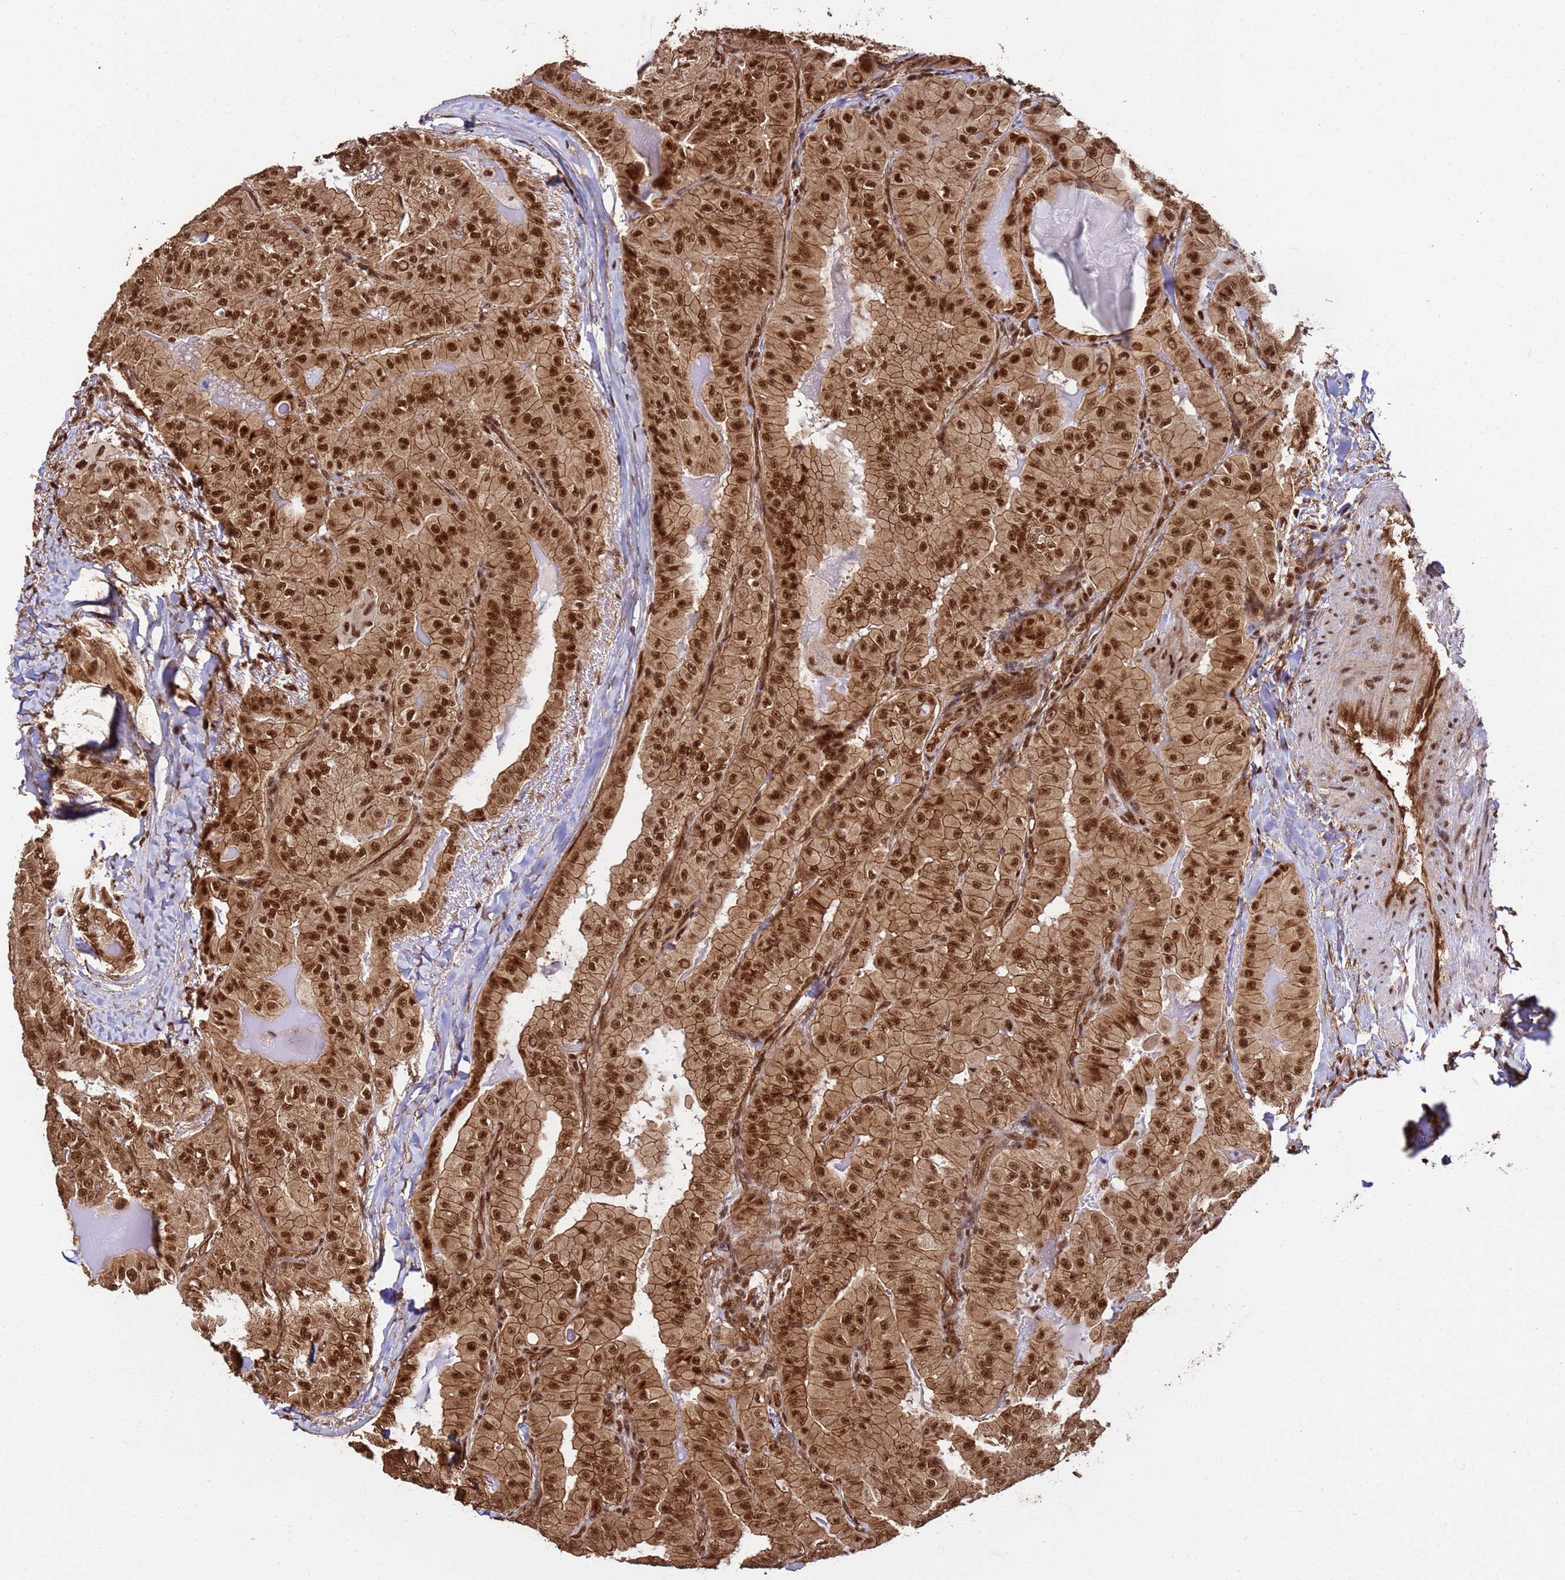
{"staining": {"intensity": "strong", "quantity": ">75%", "location": "cytoplasmic/membranous,nuclear"}, "tissue": "thyroid cancer", "cell_type": "Tumor cells", "image_type": "cancer", "snomed": [{"axis": "morphology", "description": "Papillary adenocarcinoma, NOS"}, {"axis": "topography", "description": "Thyroid gland"}], "caption": "Thyroid papillary adenocarcinoma was stained to show a protein in brown. There is high levels of strong cytoplasmic/membranous and nuclear staining in about >75% of tumor cells. The staining was performed using DAB, with brown indicating positive protein expression. Nuclei are stained blue with hematoxylin.", "gene": "SYF2", "patient": {"sex": "female", "age": 68}}